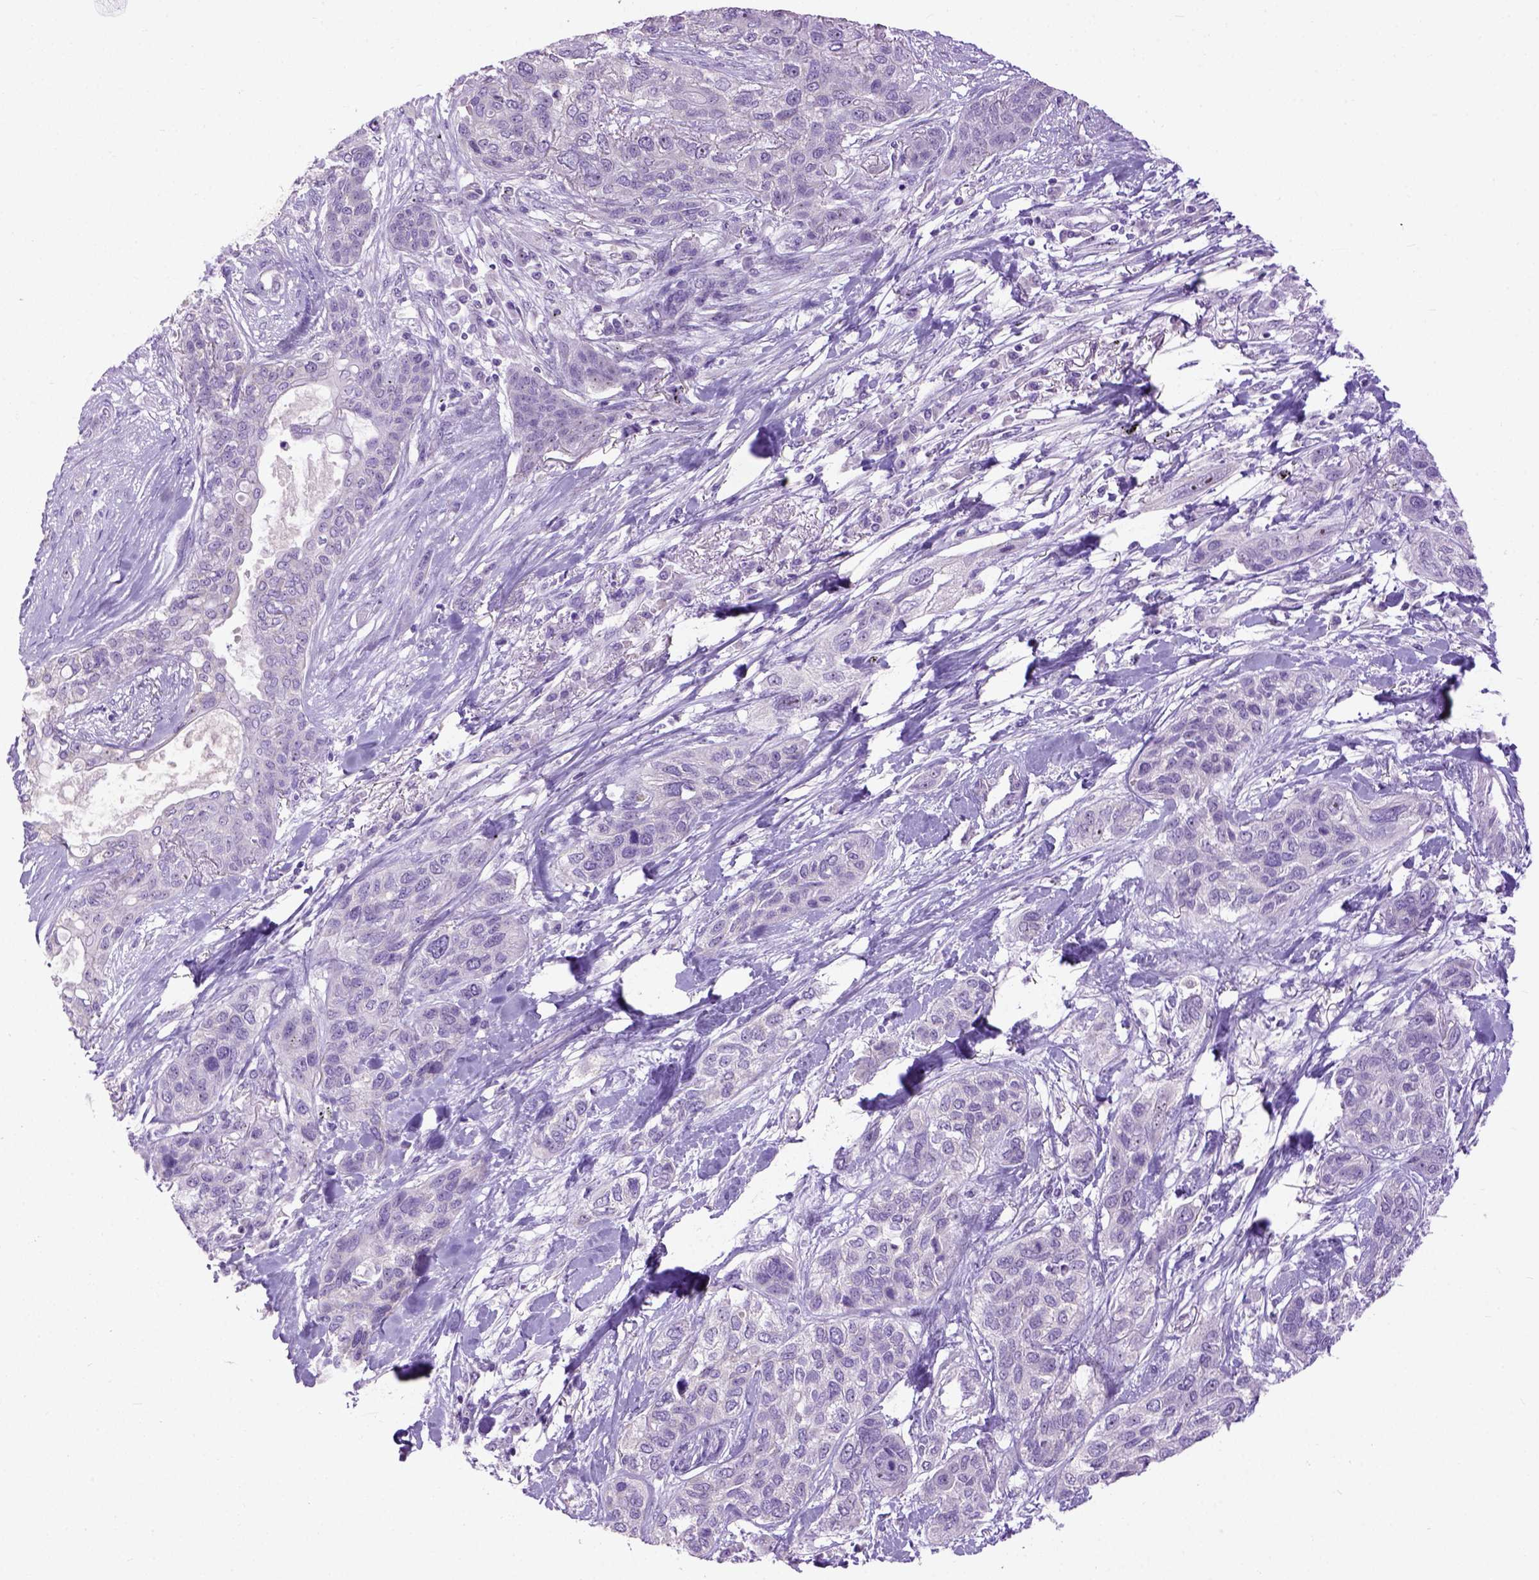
{"staining": {"intensity": "negative", "quantity": "none", "location": "none"}, "tissue": "lung cancer", "cell_type": "Tumor cells", "image_type": "cancer", "snomed": [{"axis": "morphology", "description": "Squamous cell carcinoma, NOS"}, {"axis": "topography", "description": "Lung"}], "caption": "Tumor cells are negative for brown protein staining in lung cancer (squamous cell carcinoma).", "gene": "UTP4", "patient": {"sex": "female", "age": 70}}